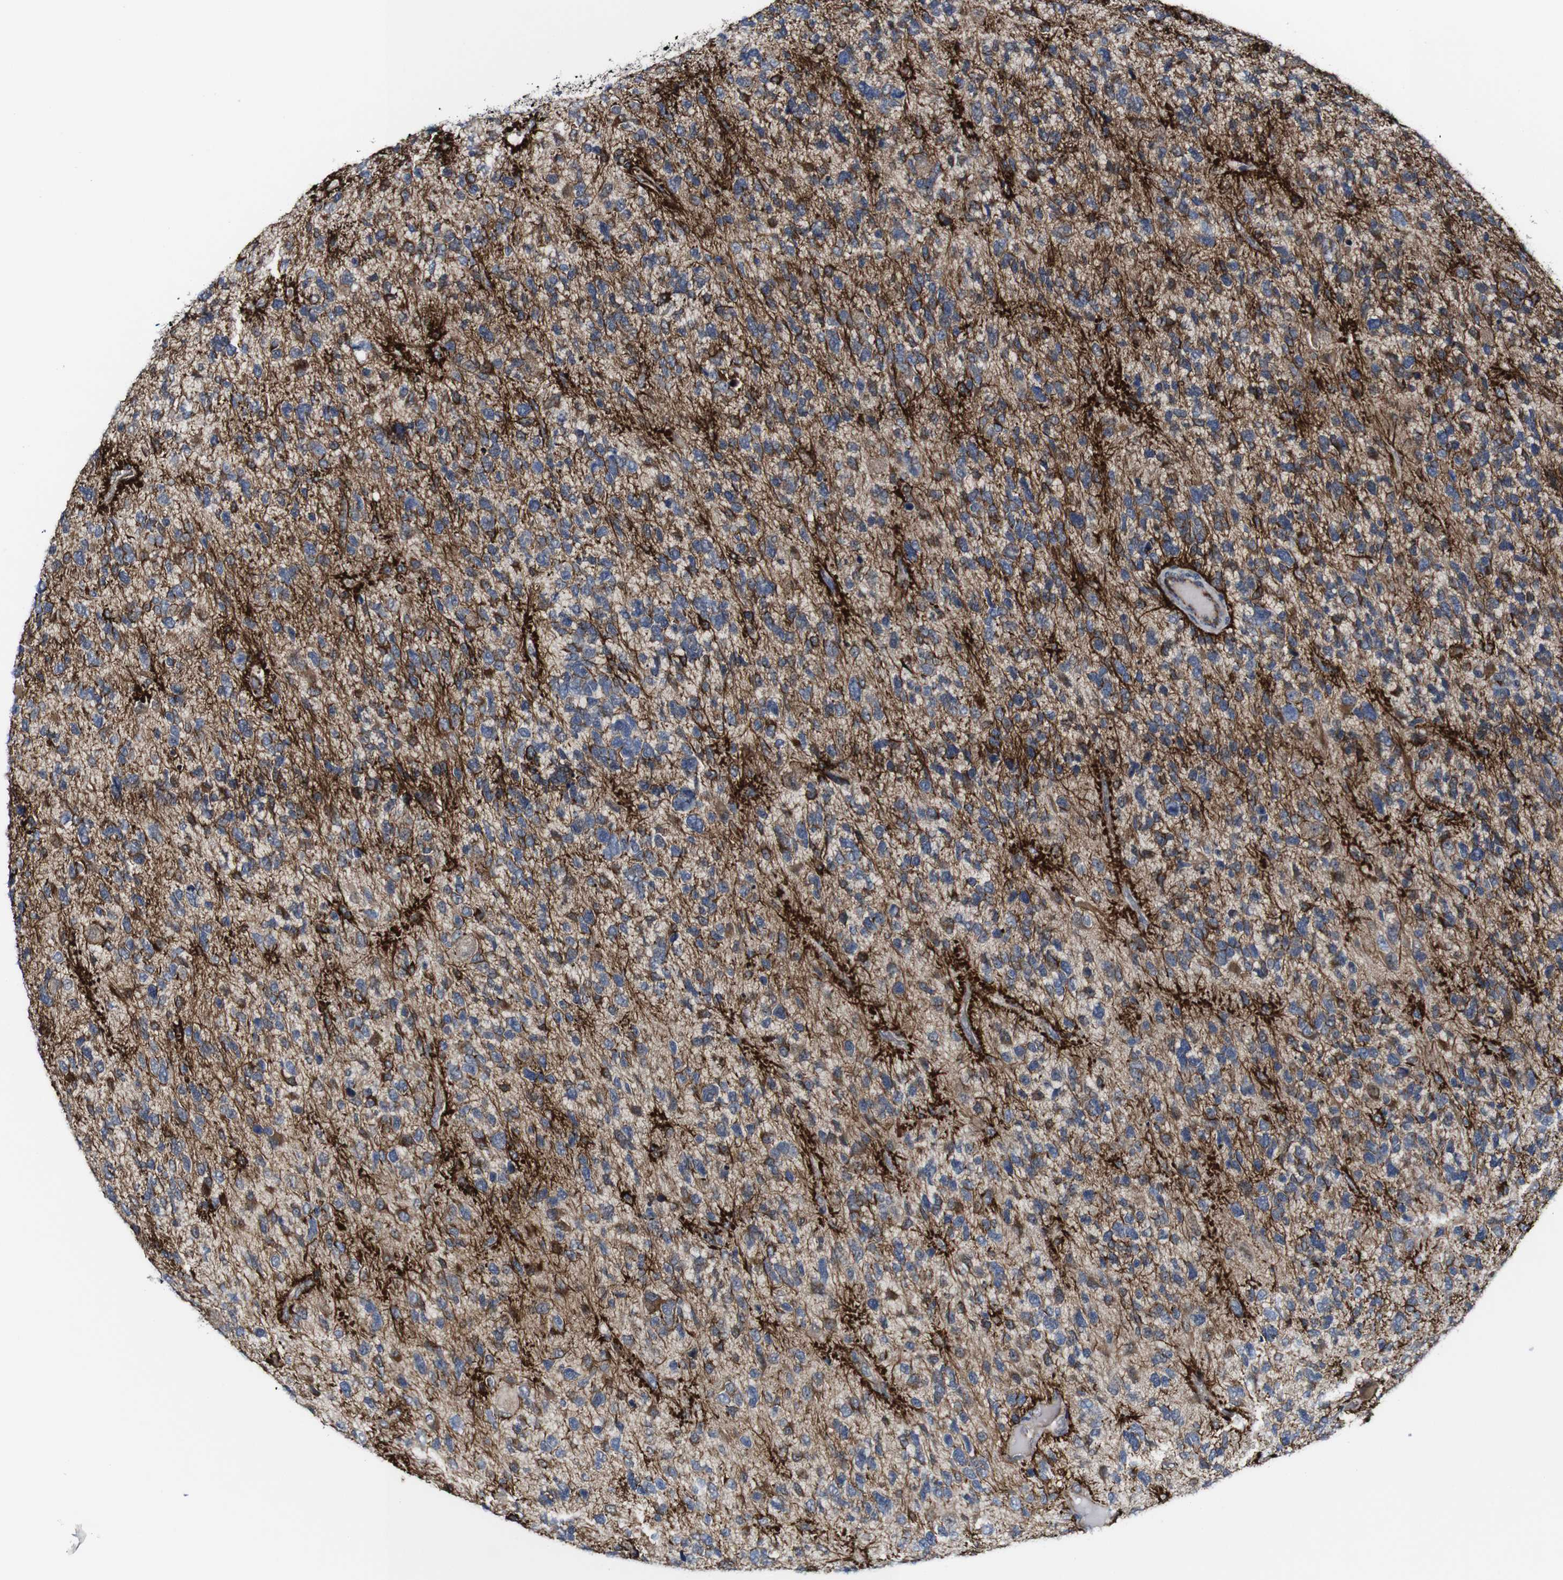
{"staining": {"intensity": "negative", "quantity": "none", "location": "none"}, "tissue": "glioma", "cell_type": "Tumor cells", "image_type": "cancer", "snomed": [{"axis": "morphology", "description": "Glioma, malignant, High grade"}, {"axis": "topography", "description": "Brain"}], "caption": "The photomicrograph reveals no significant staining in tumor cells of glioma. (Brightfield microscopy of DAB (3,3'-diaminobenzidine) immunohistochemistry at high magnification).", "gene": "JAK2", "patient": {"sex": "female", "age": 58}}